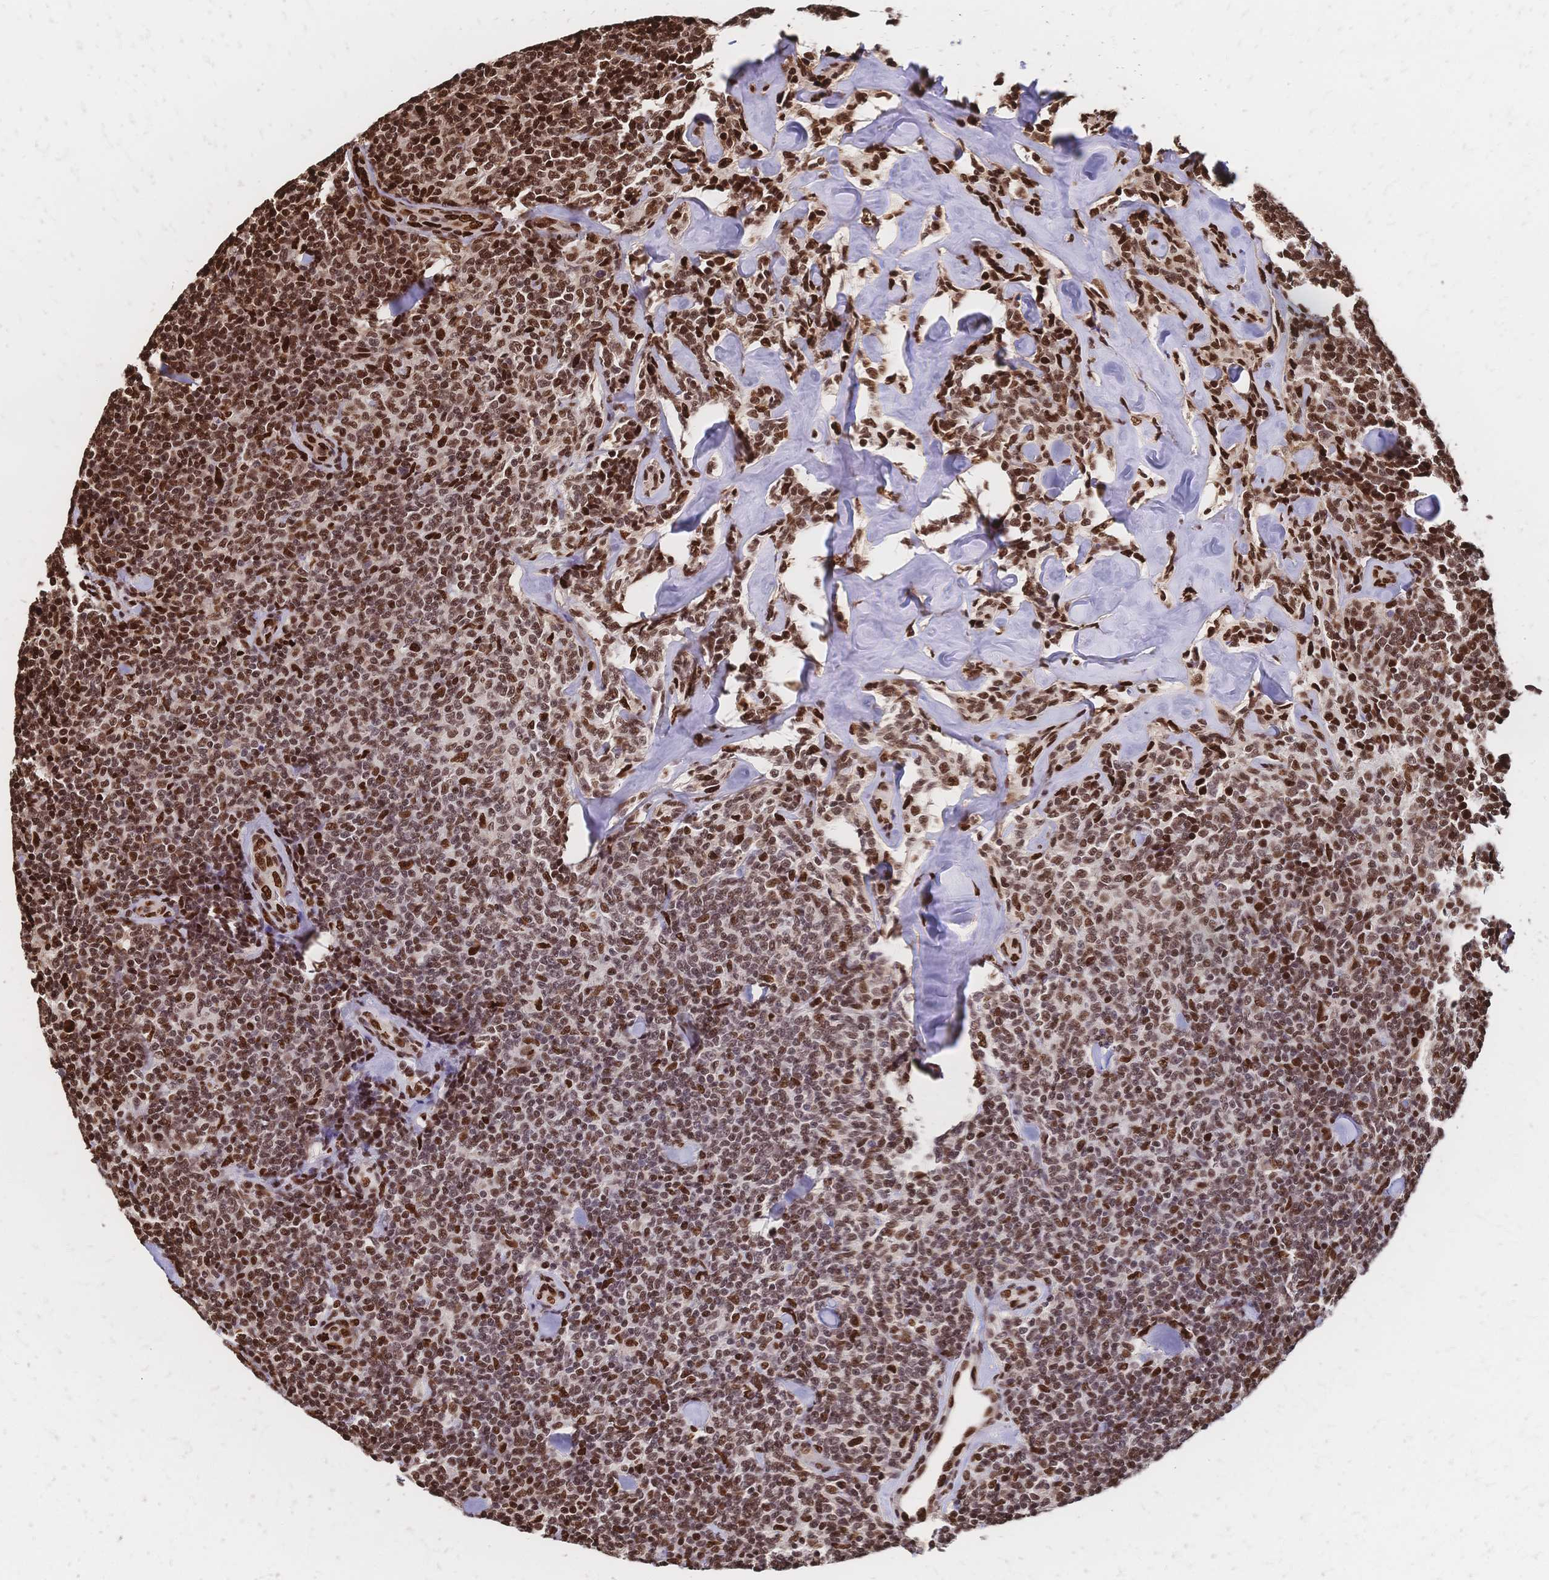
{"staining": {"intensity": "moderate", "quantity": ">75%", "location": "nuclear"}, "tissue": "lymphoma", "cell_type": "Tumor cells", "image_type": "cancer", "snomed": [{"axis": "morphology", "description": "Malignant lymphoma, non-Hodgkin's type, Low grade"}, {"axis": "topography", "description": "Lymph node"}], "caption": "Immunohistochemical staining of malignant lymphoma, non-Hodgkin's type (low-grade) reveals moderate nuclear protein expression in approximately >75% of tumor cells. The staining was performed using DAB to visualize the protein expression in brown, while the nuclei were stained in blue with hematoxylin (Magnification: 20x).", "gene": "HDGF", "patient": {"sex": "female", "age": 56}}